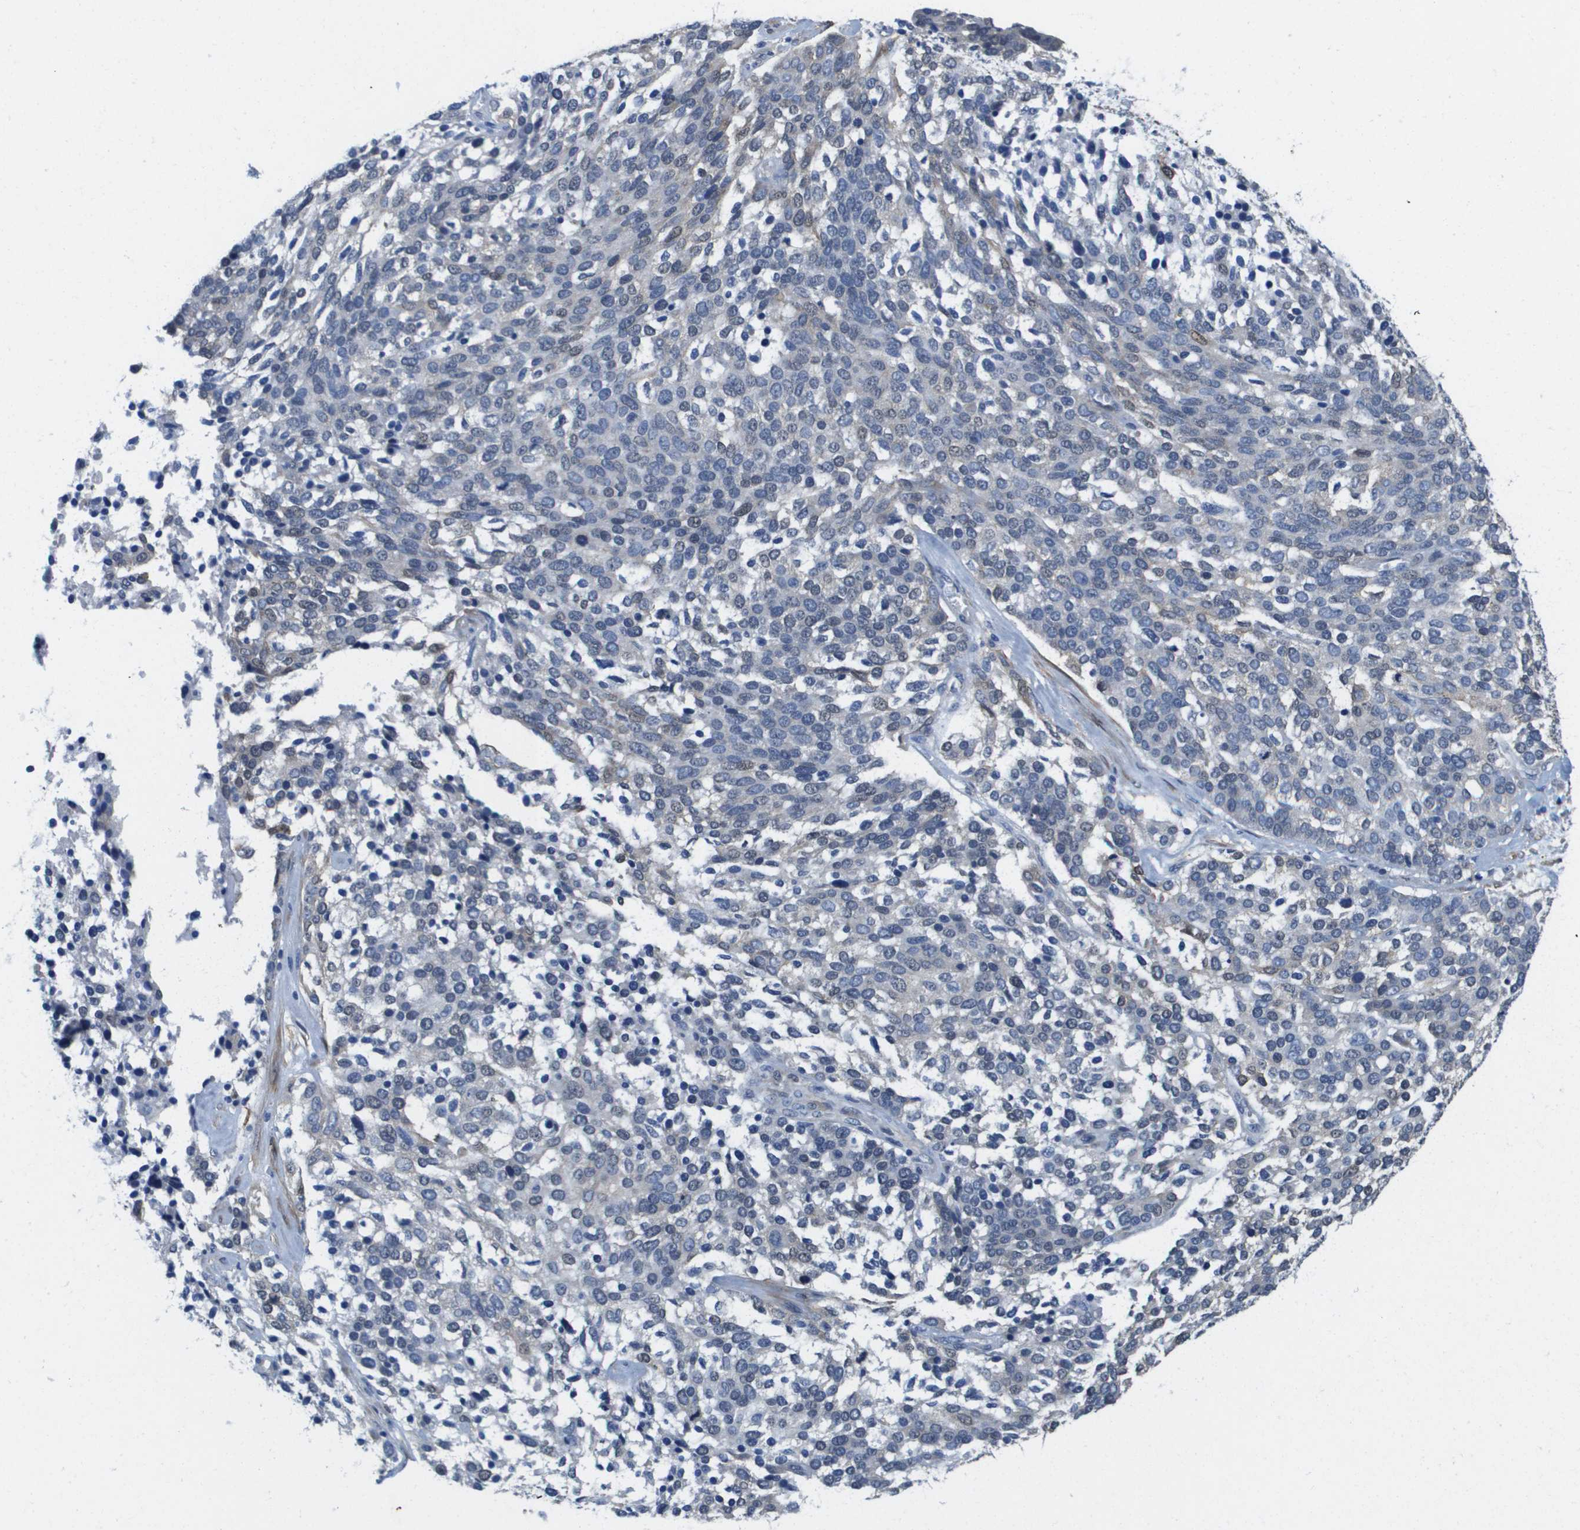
{"staining": {"intensity": "negative", "quantity": "none", "location": "none"}, "tissue": "ovarian cancer", "cell_type": "Tumor cells", "image_type": "cancer", "snomed": [{"axis": "morphology", "description": "Cystadenocarcinoma, serous, NOS"}, {"axis": "topography", "description": "Ovary"}], "caption": "Tumor cells are negative for brown protein staining in serous cystadenocarcinoma (ovarian).", "gene": "LPP", "patient": {"sex": "female", "age": 44}}